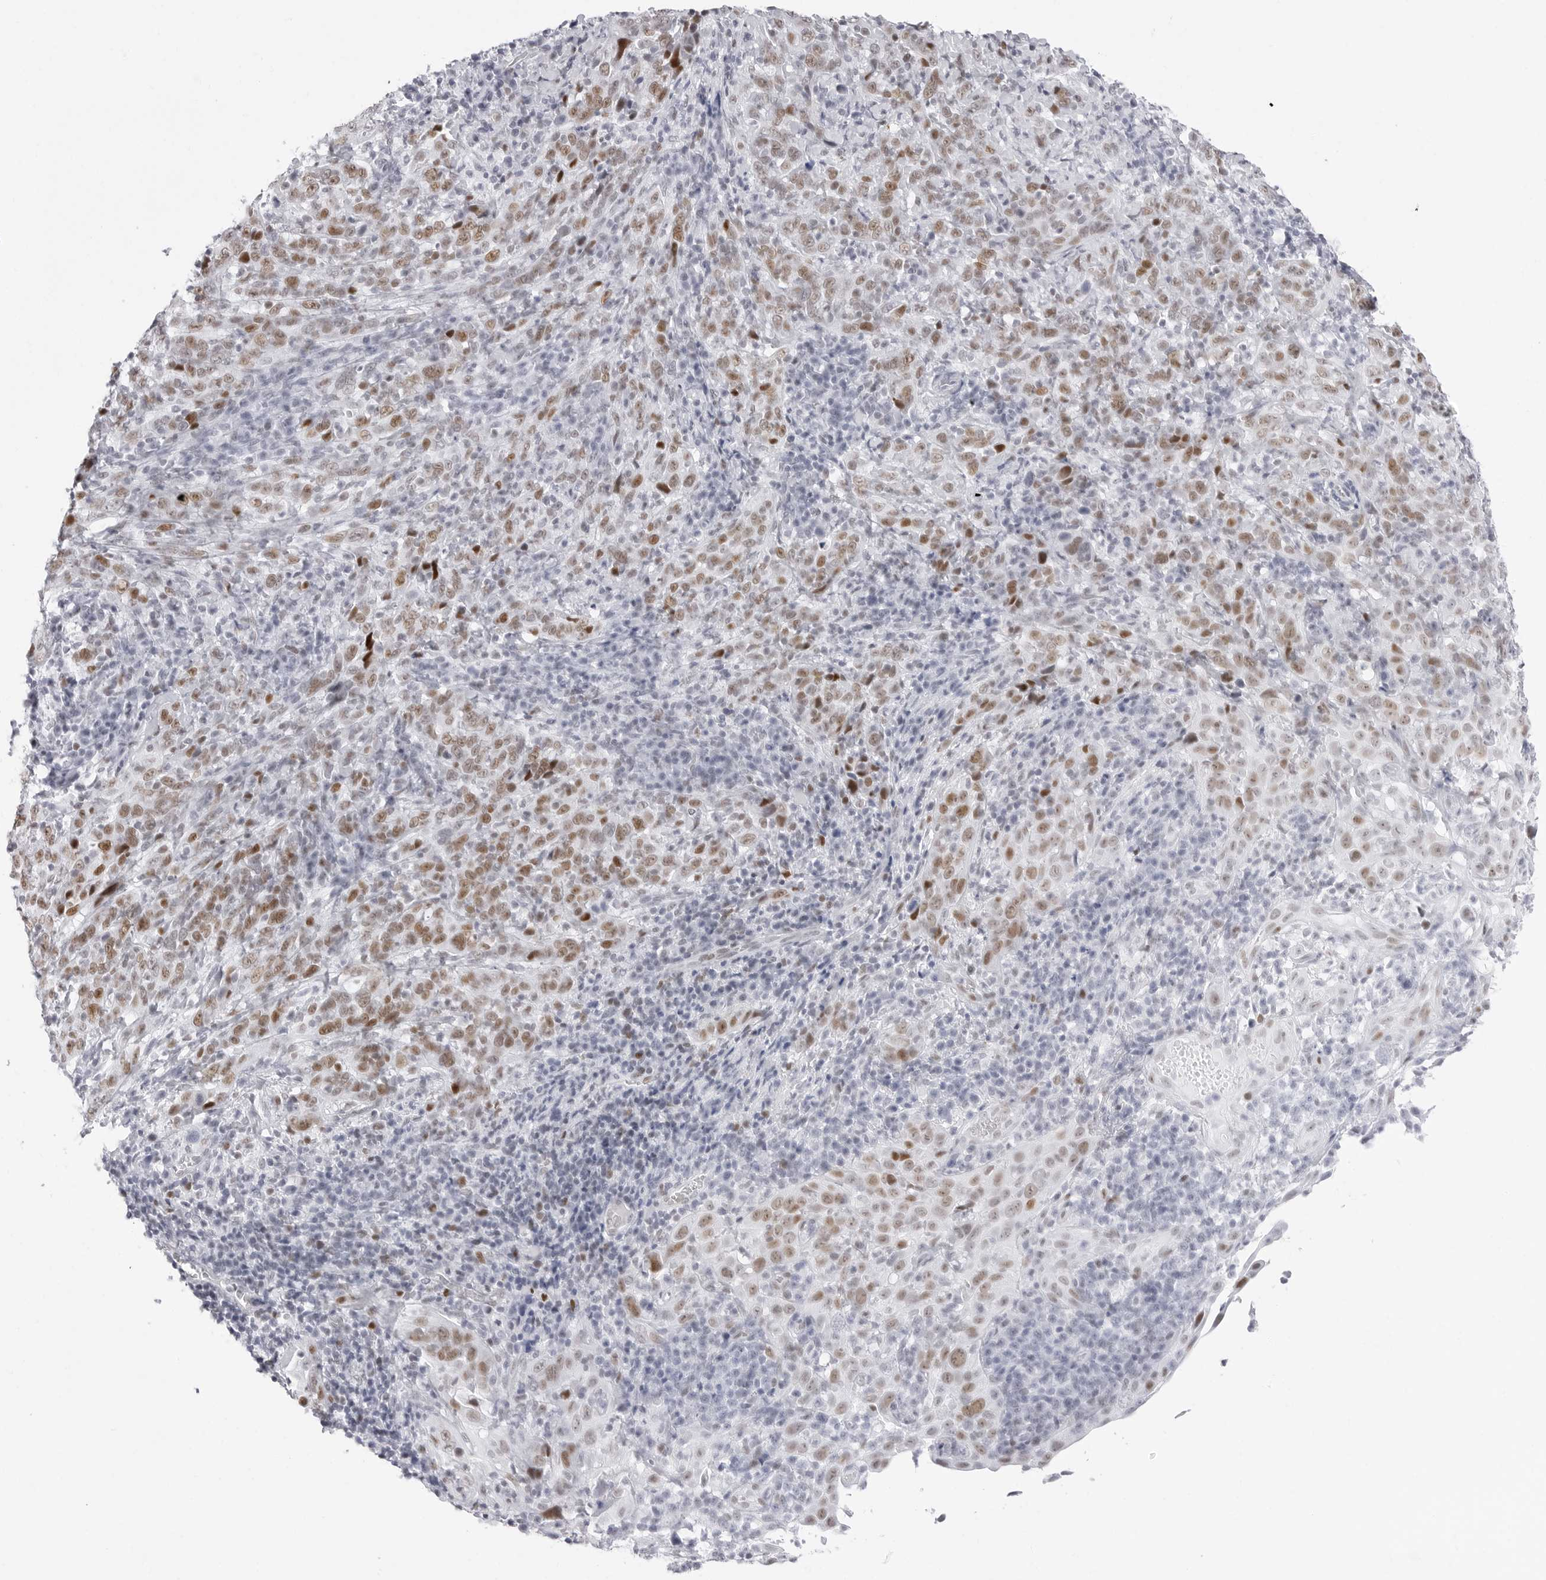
{"staining": {"intensity": "moderate", "quantity": ">75%", "location": "nuclear"}, "tissue": "cervical cancer", "cell_type": "Tumor cells", "image_type": "cancer", "snomed": [{"axis": "morphology", "description": "Squamous cell carcinoma, NOS"}, {"axis": "topography", "description": "Cervix"}], "caption": "The micrograph demonstrates immunohistochemical staining of cervical squamous cell carcinoma. There is moderate nuclear positivity is identified in about >75% of tumor cells.", "gene": "NASP", "patient": {"sex": "female", "age": 46}}